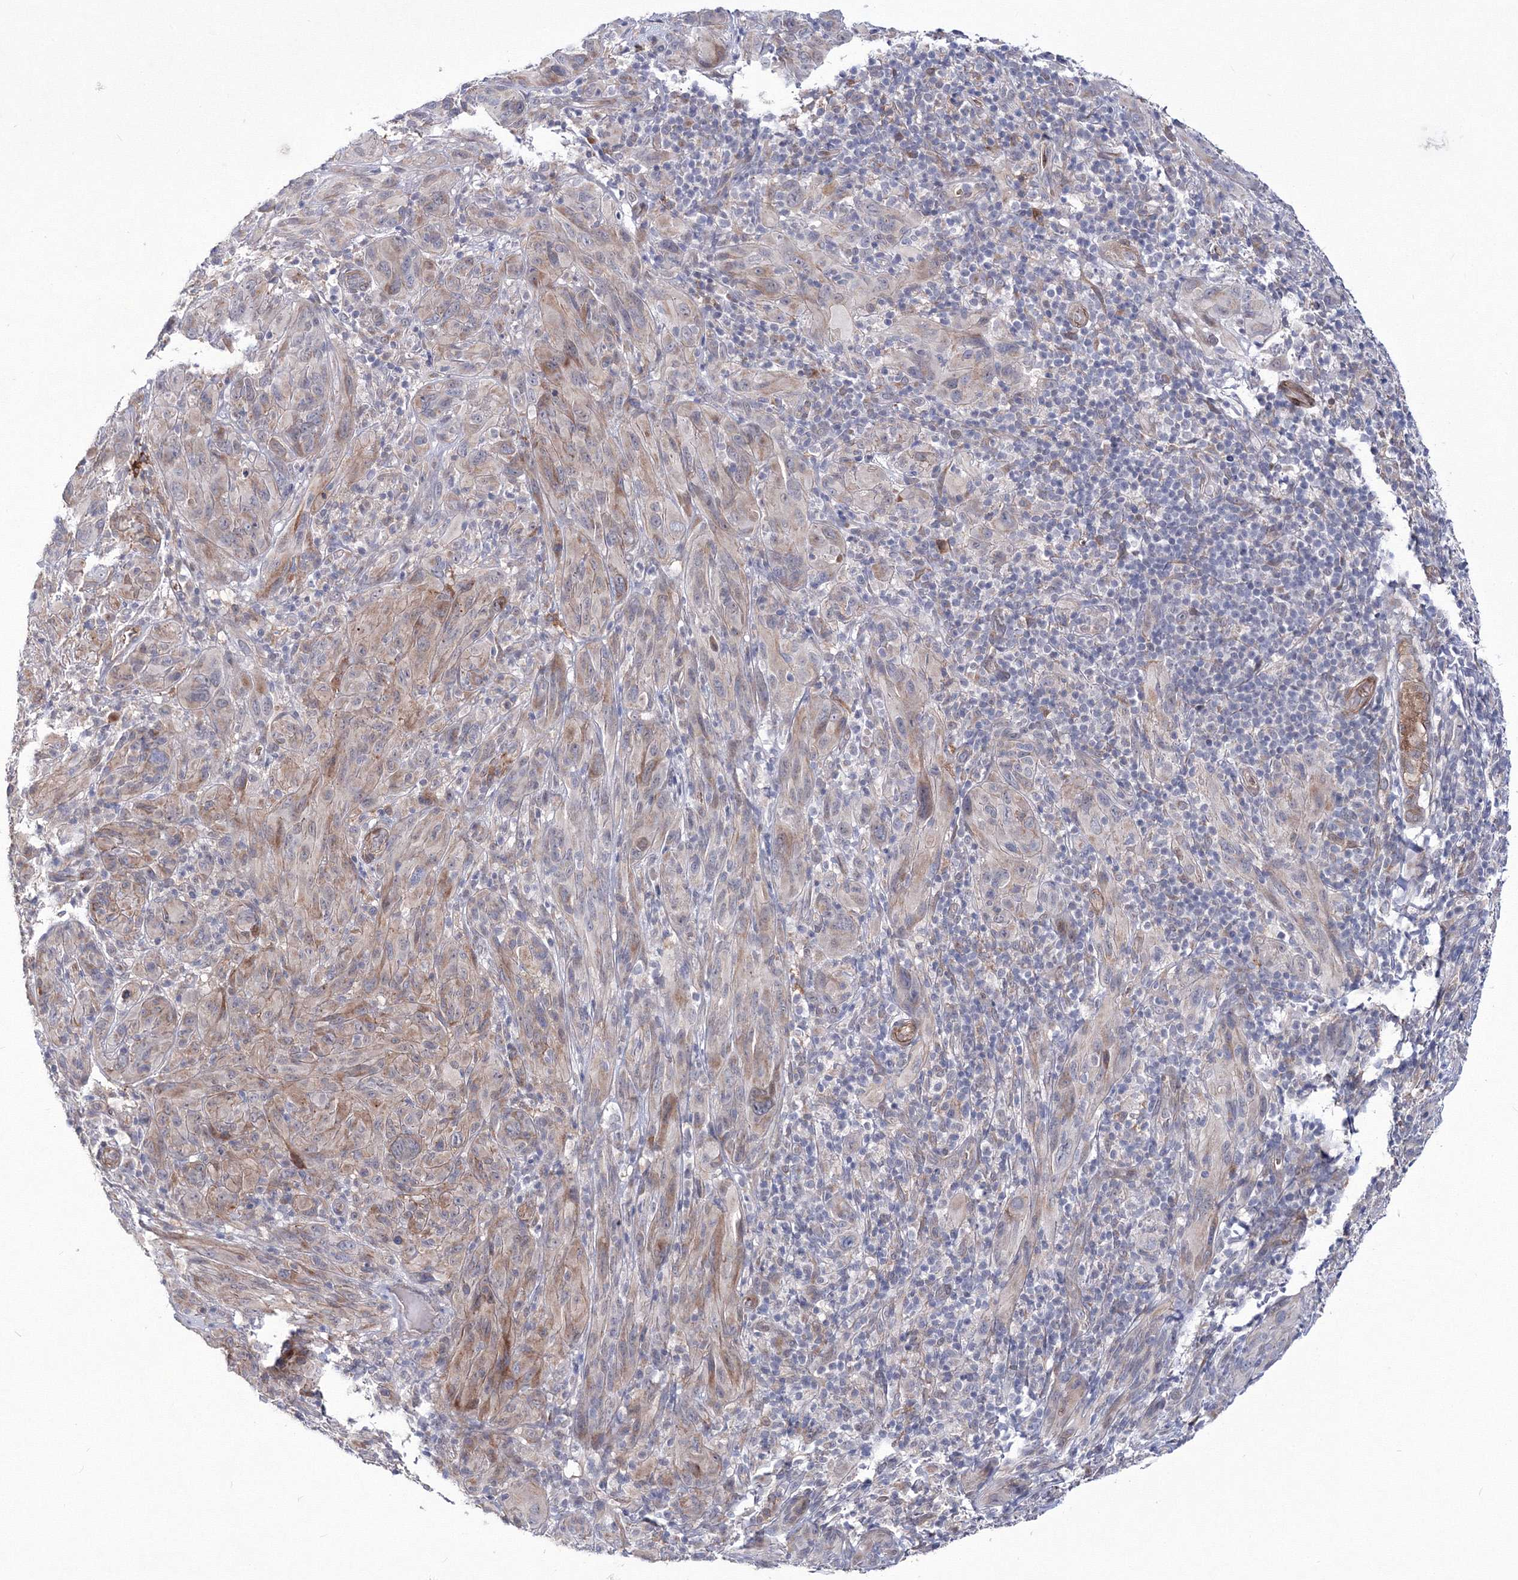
{"staining": {"intensity": "weak", "quantity": "25%-75%", "location": "cytoplasmic/membranous"}, "tissue": "melanoma", "cell_type": "Tumor cells", "image_type": "cancer", "snomed": [{"axis": "morphology", "description": "Malignant melanoma, NOS"}, {"axis": "topography", "description": "Skin of head"}], "caption": "A micrograph of malignant melanoma stained for a protein demonstrates weak cytoplasmic/membranous brown staining in tumor cells.", "gene": "C11orf52", "patient": {"sex": "male", "age": 96}}